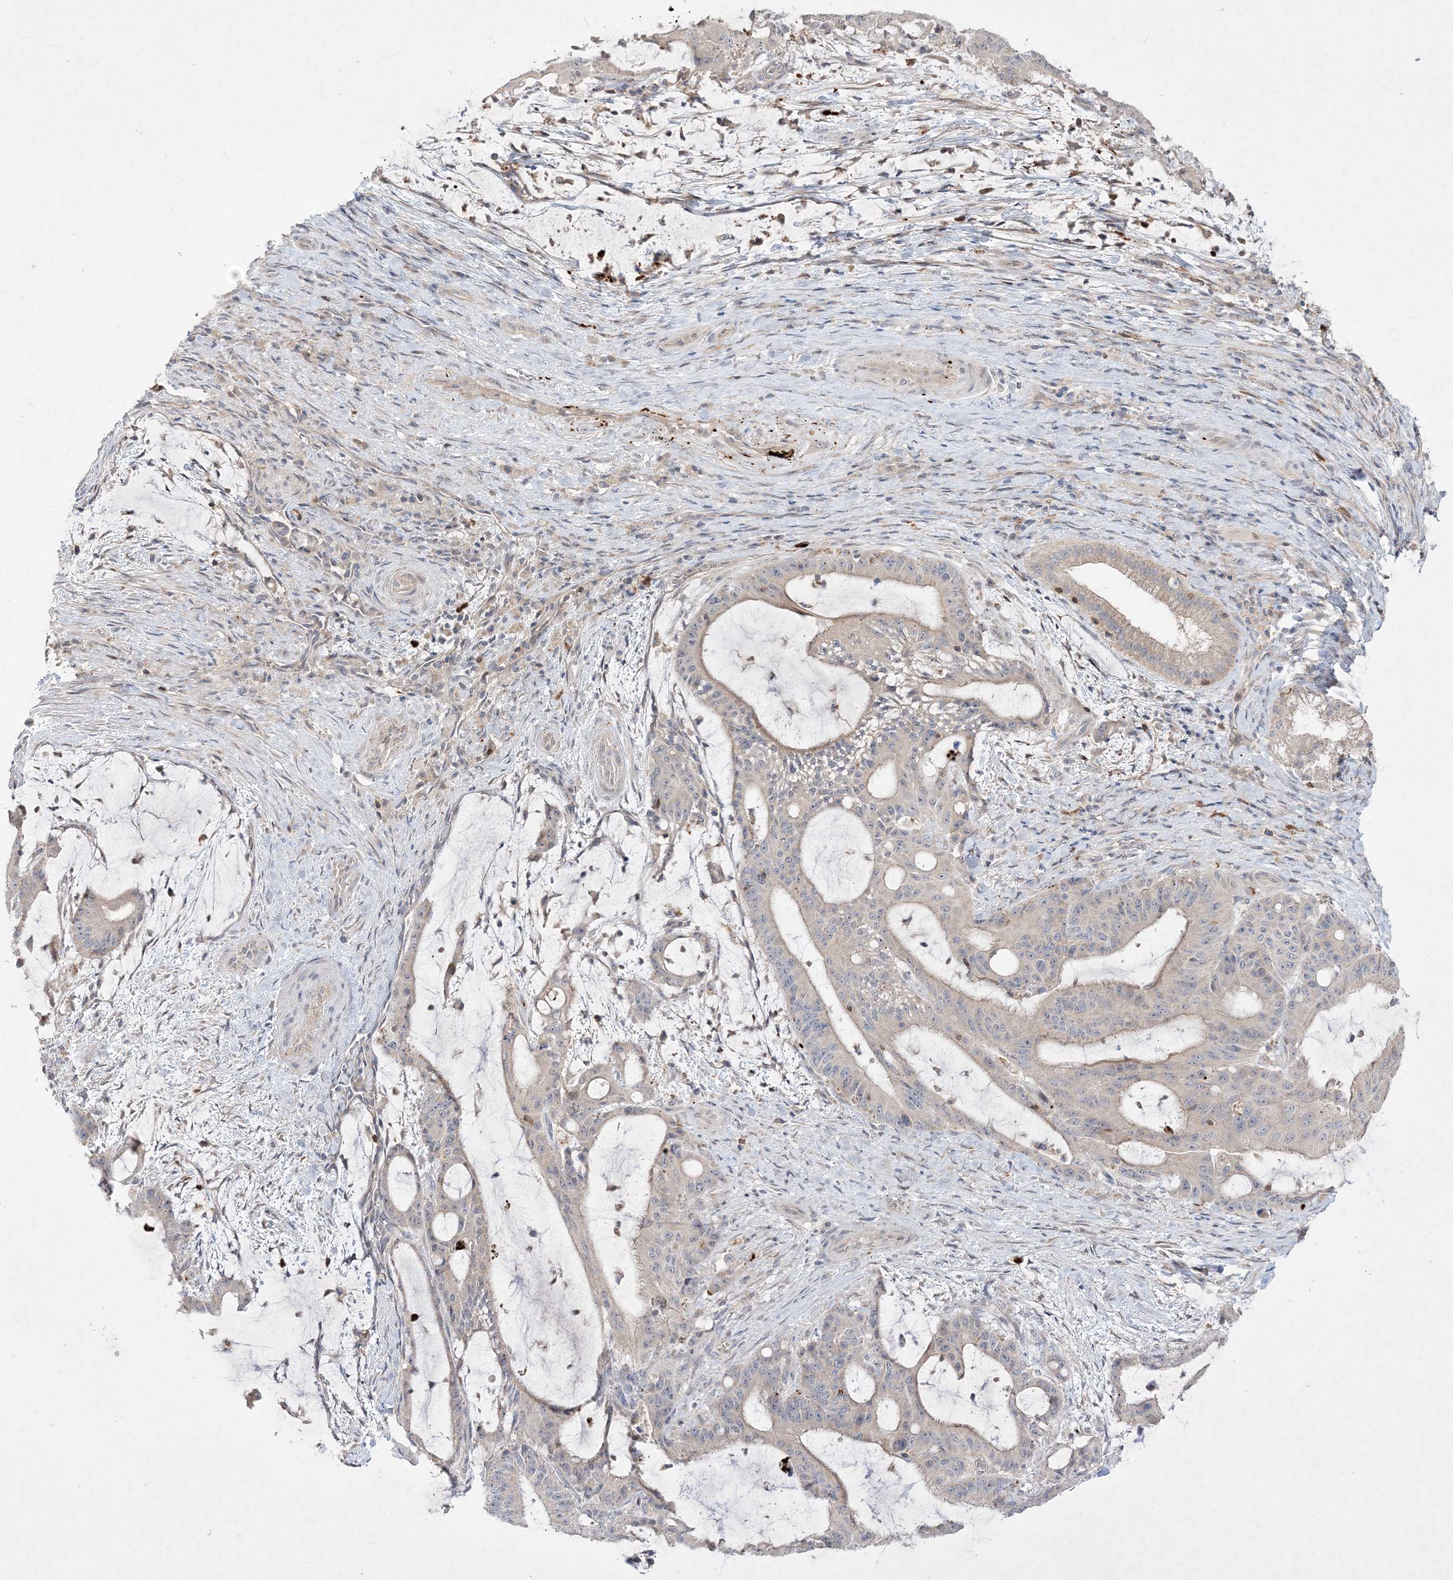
{"staining": {"intensity": "negative", "quantity": "none", "location": "none"}, "tissue": "liver cancer", "cell_type": "Tumor cells", "image_type": "cancer", "snomed": [{"axis": "morphology", "description": "Normal tissue, NOS"}, {"axis": "morphology", "description": "Cholangiocarcinoma"}, {"axis": "topography", "description": "Liver"}, {"axis": "topography", "description": "Peripheral nerve tissue"}], "caption": "Immunohistochemical staining of cholangiocarcinoma (liver) exhibits no significant expression in tumor cells.", "gene": "CLNK", "patient": {"sex": "female", "age": 73}}